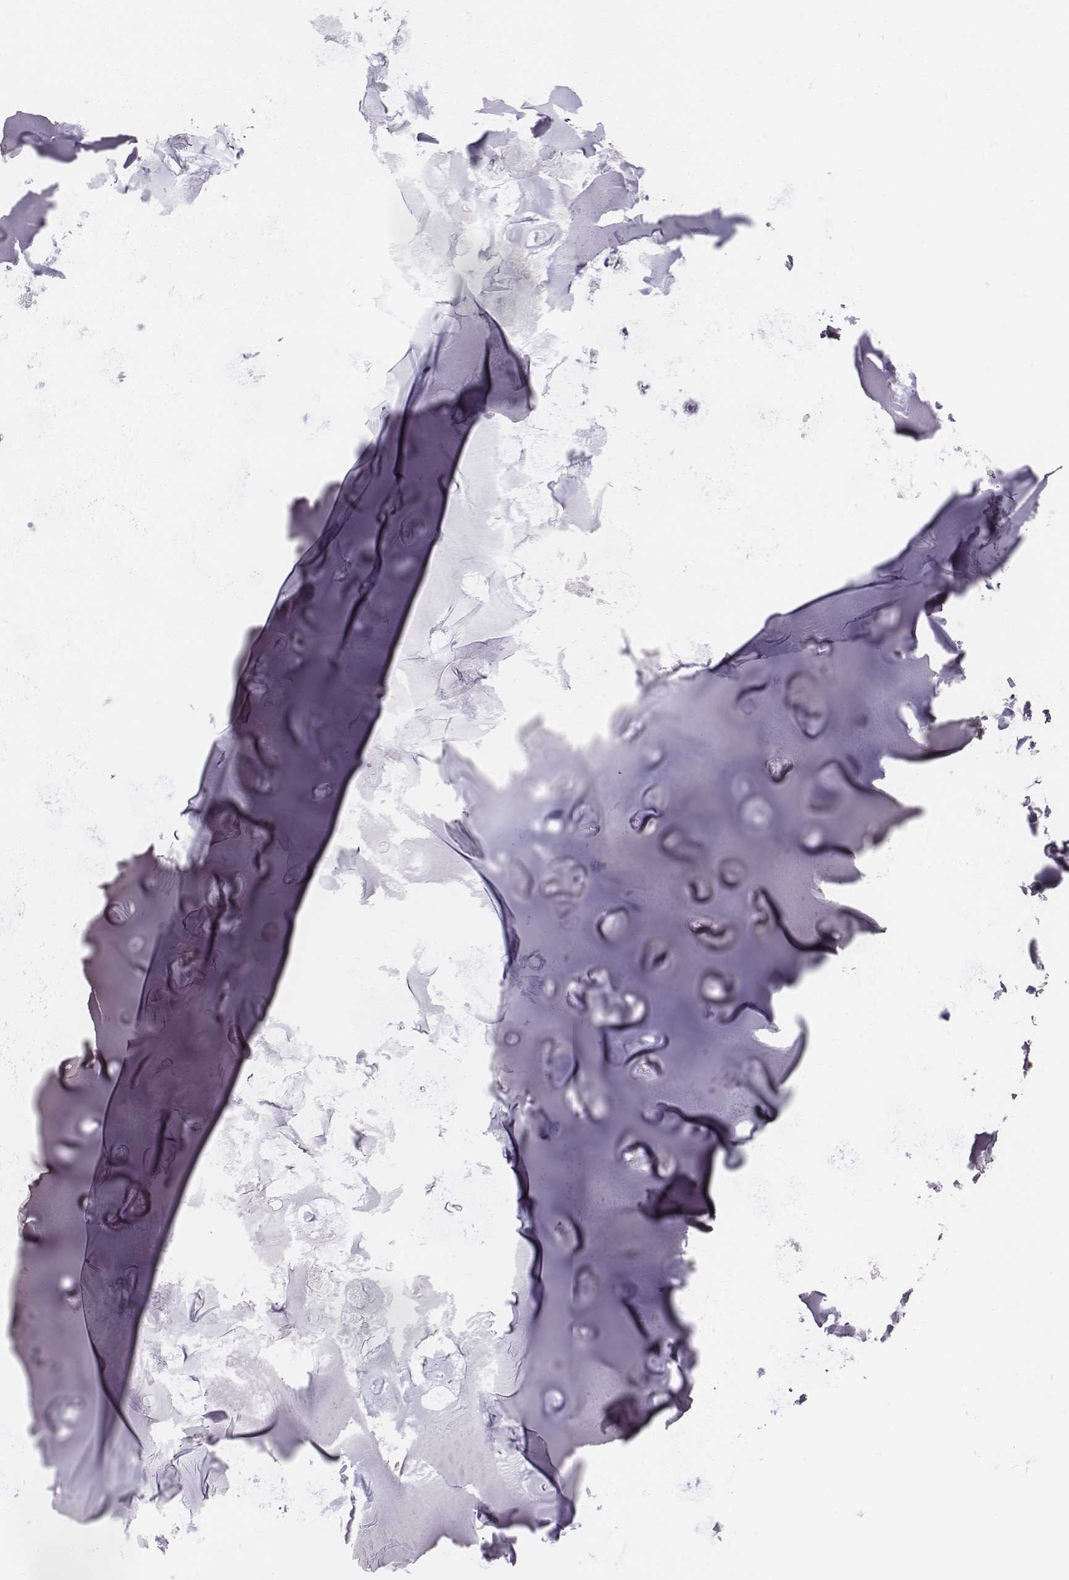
{"staining": {"intensity": "negative", "quantity": "none", "location": "none"}, "tissue": "soft tissue", "cell_type": "Chondrocytes", "image_type": "normal", "snomed": [{"axis": "morphology", "description": "Normal tissue, NOS"}, {"axis": "topography", "description": "Cartilage tissue"}], "caption": "Soft tissue stained for a protein using IHC demonstrates no staining chondrocytes.", "gene": "MYH6", "patient": {"sex": "male", "age": 62}}